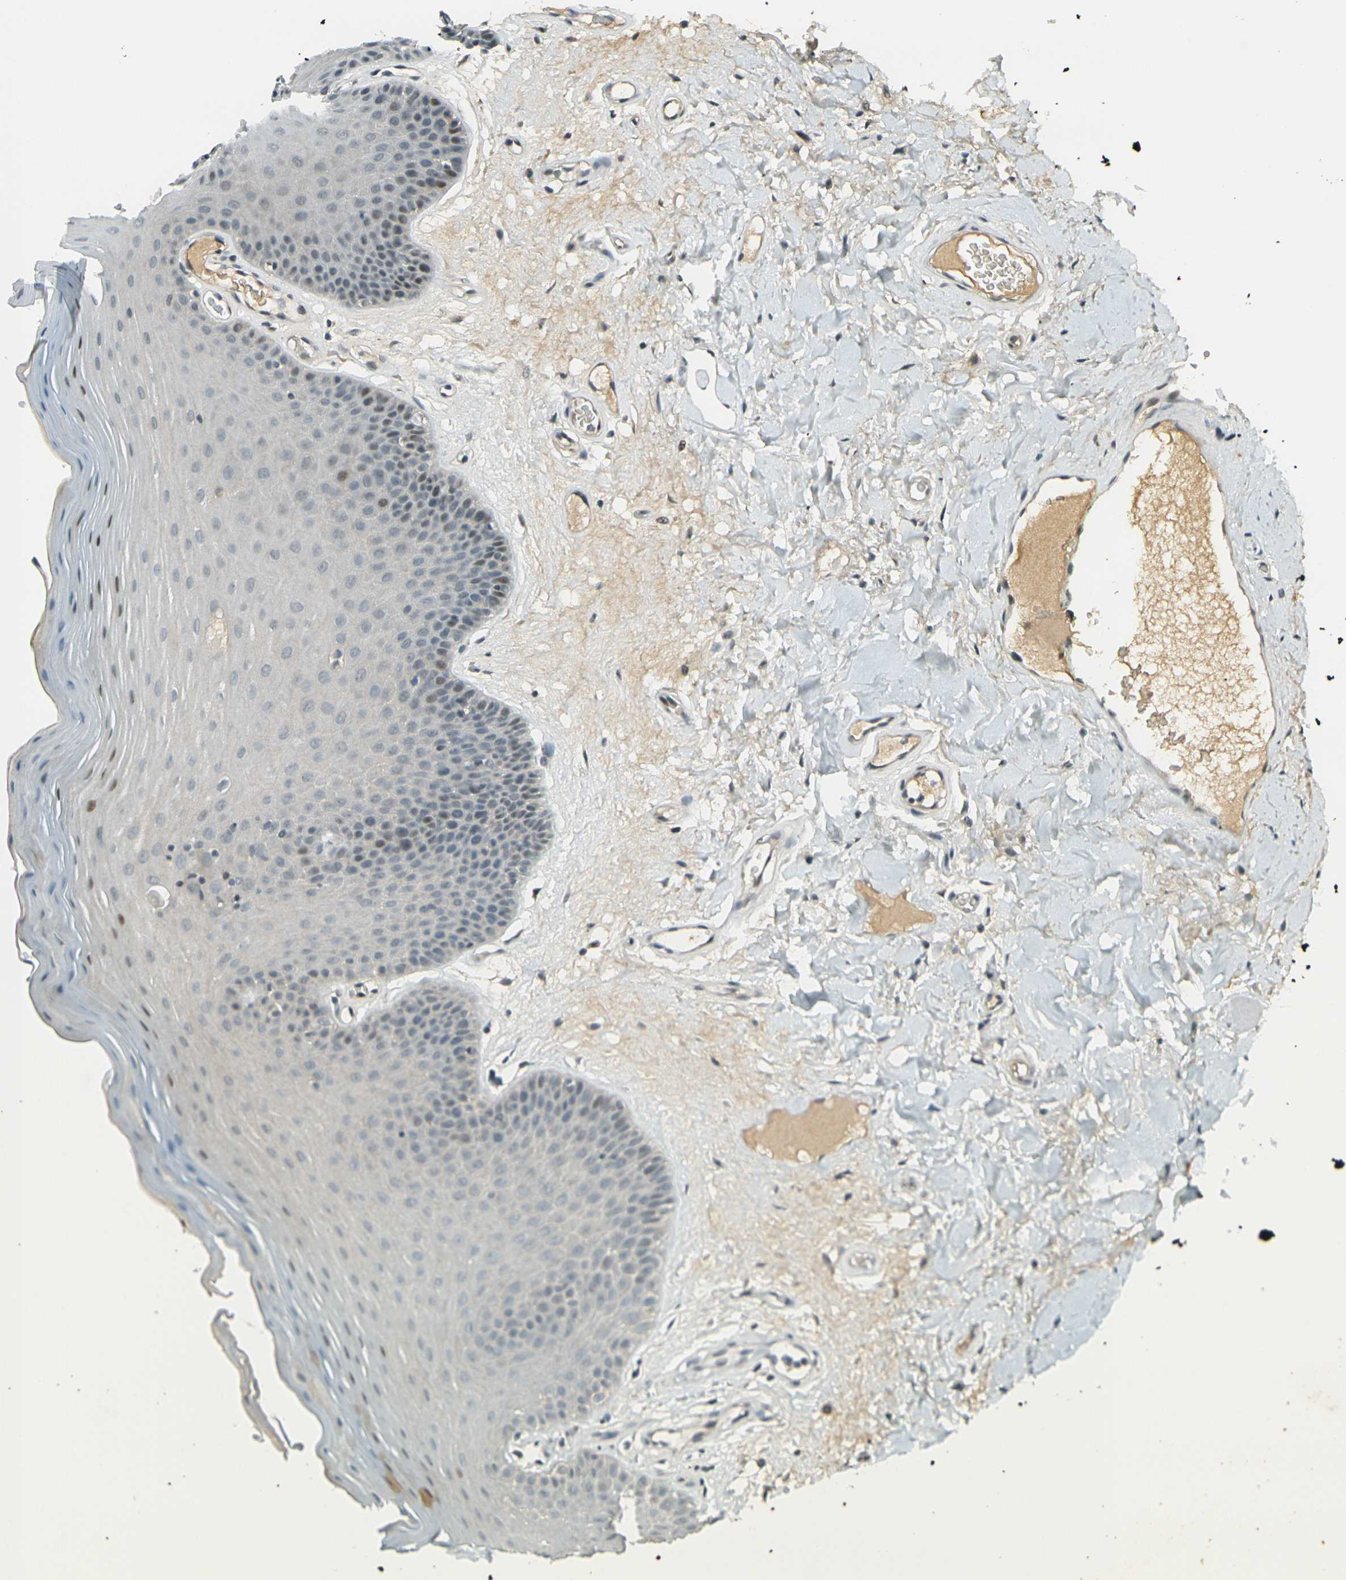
{"staining": {"intensity": "moderate", "quantity": "25%-75%", "location": "nuclear"}, "tissue": "oral mucosa", "cell_type": "Squamous epithelial cells", "image_type": "normal", "snomed": [{"axis": "morphology", "description": "Normal tissue, NOS"}, {"axis": "morphology", "description": "Squamous cell carcinoma, NOS"}, {"axis": "topography", "description": "Skeletal muscle"}, {"axis": "topography", "description": "Adipose tissue"}, {"axis": "topography", "description": "Vascular tissue"}, {"axis": "topography", "description": "Oral tissue"}, {"axis": "topography", "description": "Peripheral nerve tissue"}, {"axis": "topography", "description": "Head-Neck"}], "caption": "A brown stain labels moderate nuclear expression of a protein in squamous epithelial cells of benign human oral mucosa.", "gene": "GPR19", "patient": {"sex": "male", "age": 71}}